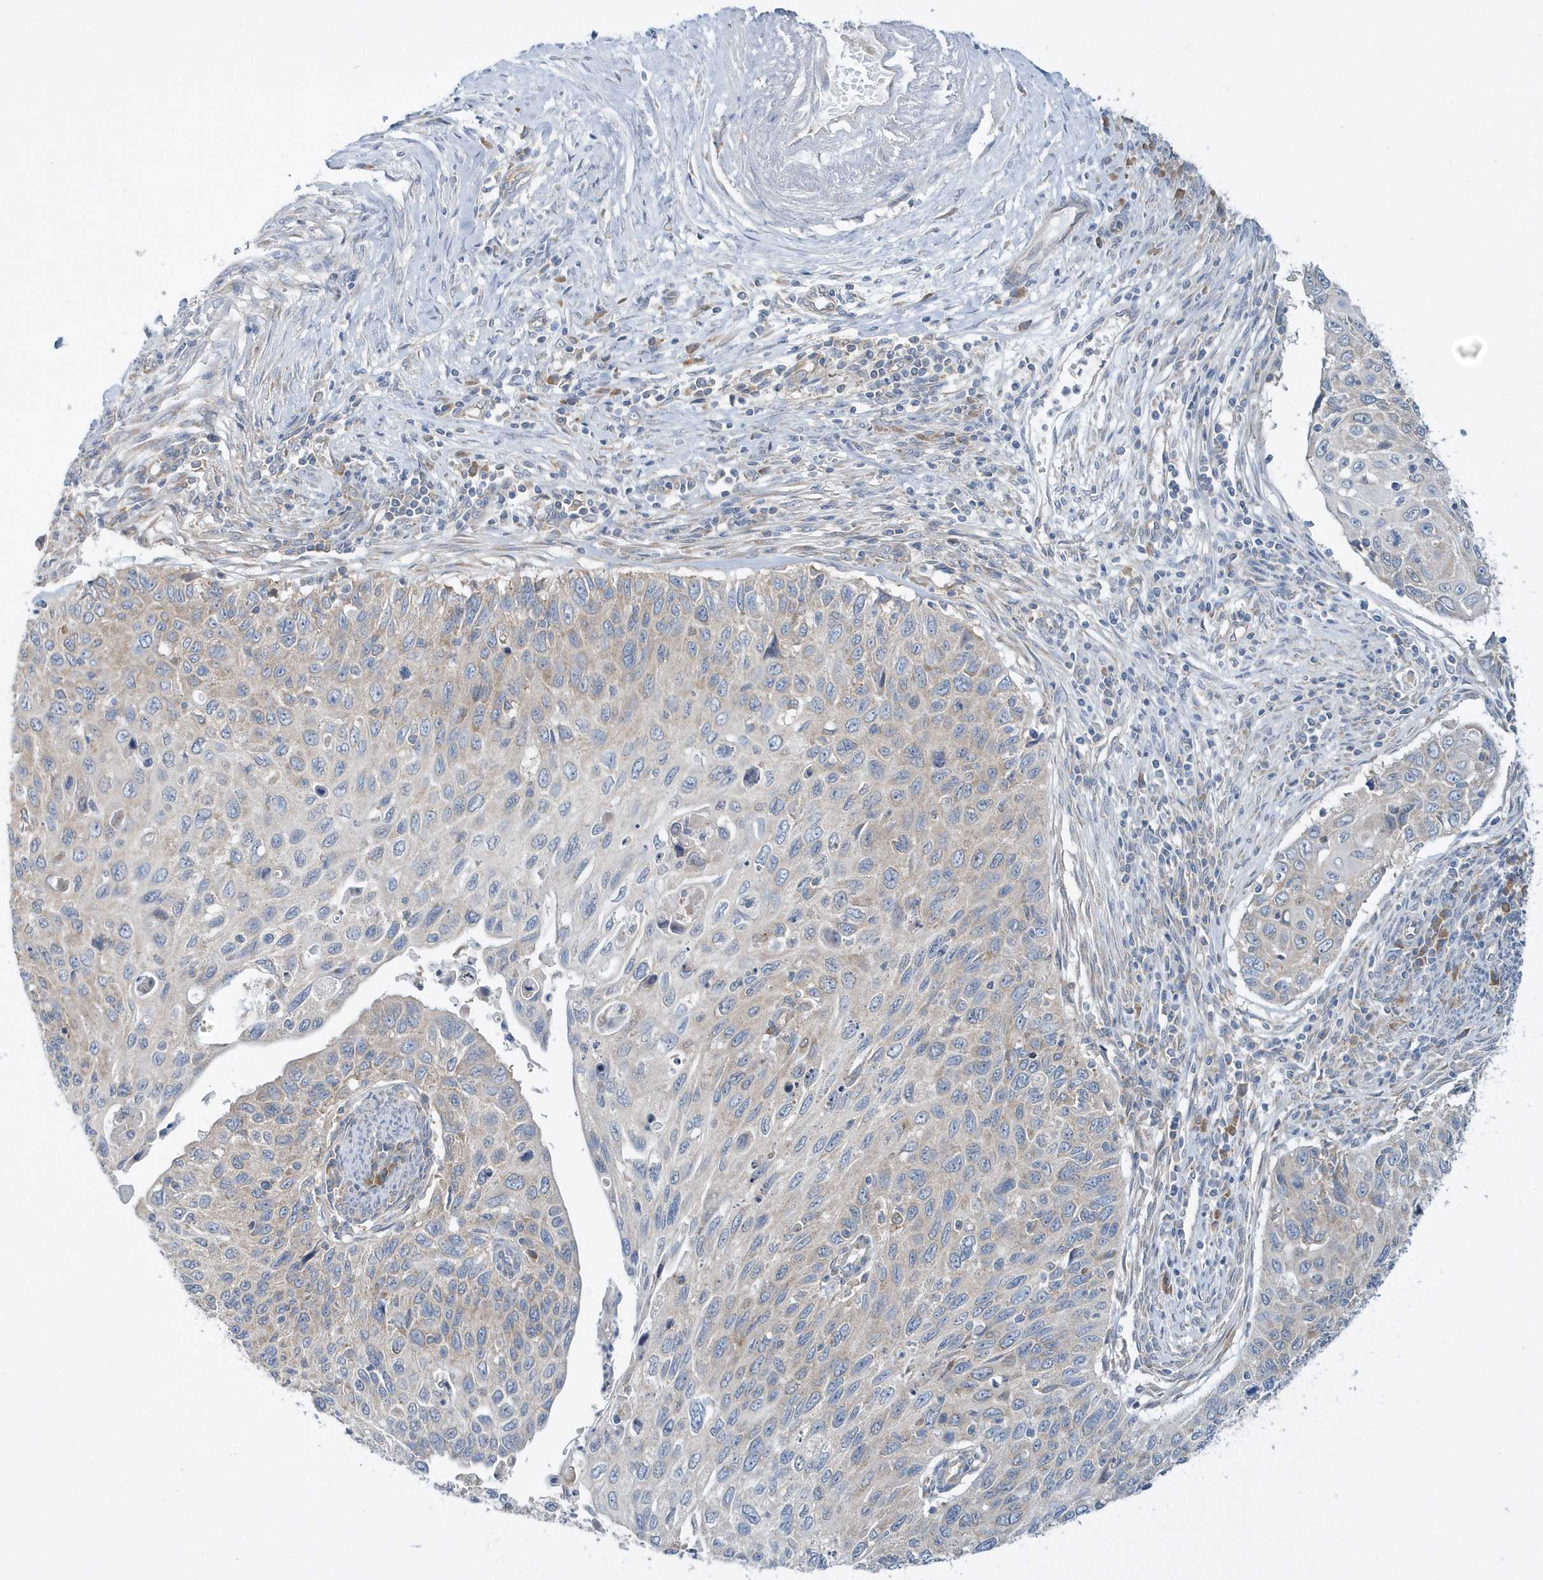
{"staining": {"intensity": "weak", "quantity": "<25%", "location": "cytoplasmic/membranous"}, "tissue": "cervical cancer", "cell_type": "Tumor cells", "image_type": "cancer", "snomed": [{"axis": "morphology", "description": "Squamous cell carcinoma, NOS"}, {"axis": "topography", "description": "Cervix"}], "caption": "Immunohistochemistry of cervical cancer reveals no expression in tumor cells. Nuclei are stained in blue.", "gene": "EIF3C", "patient": {"sex": "female", "age": 70}}